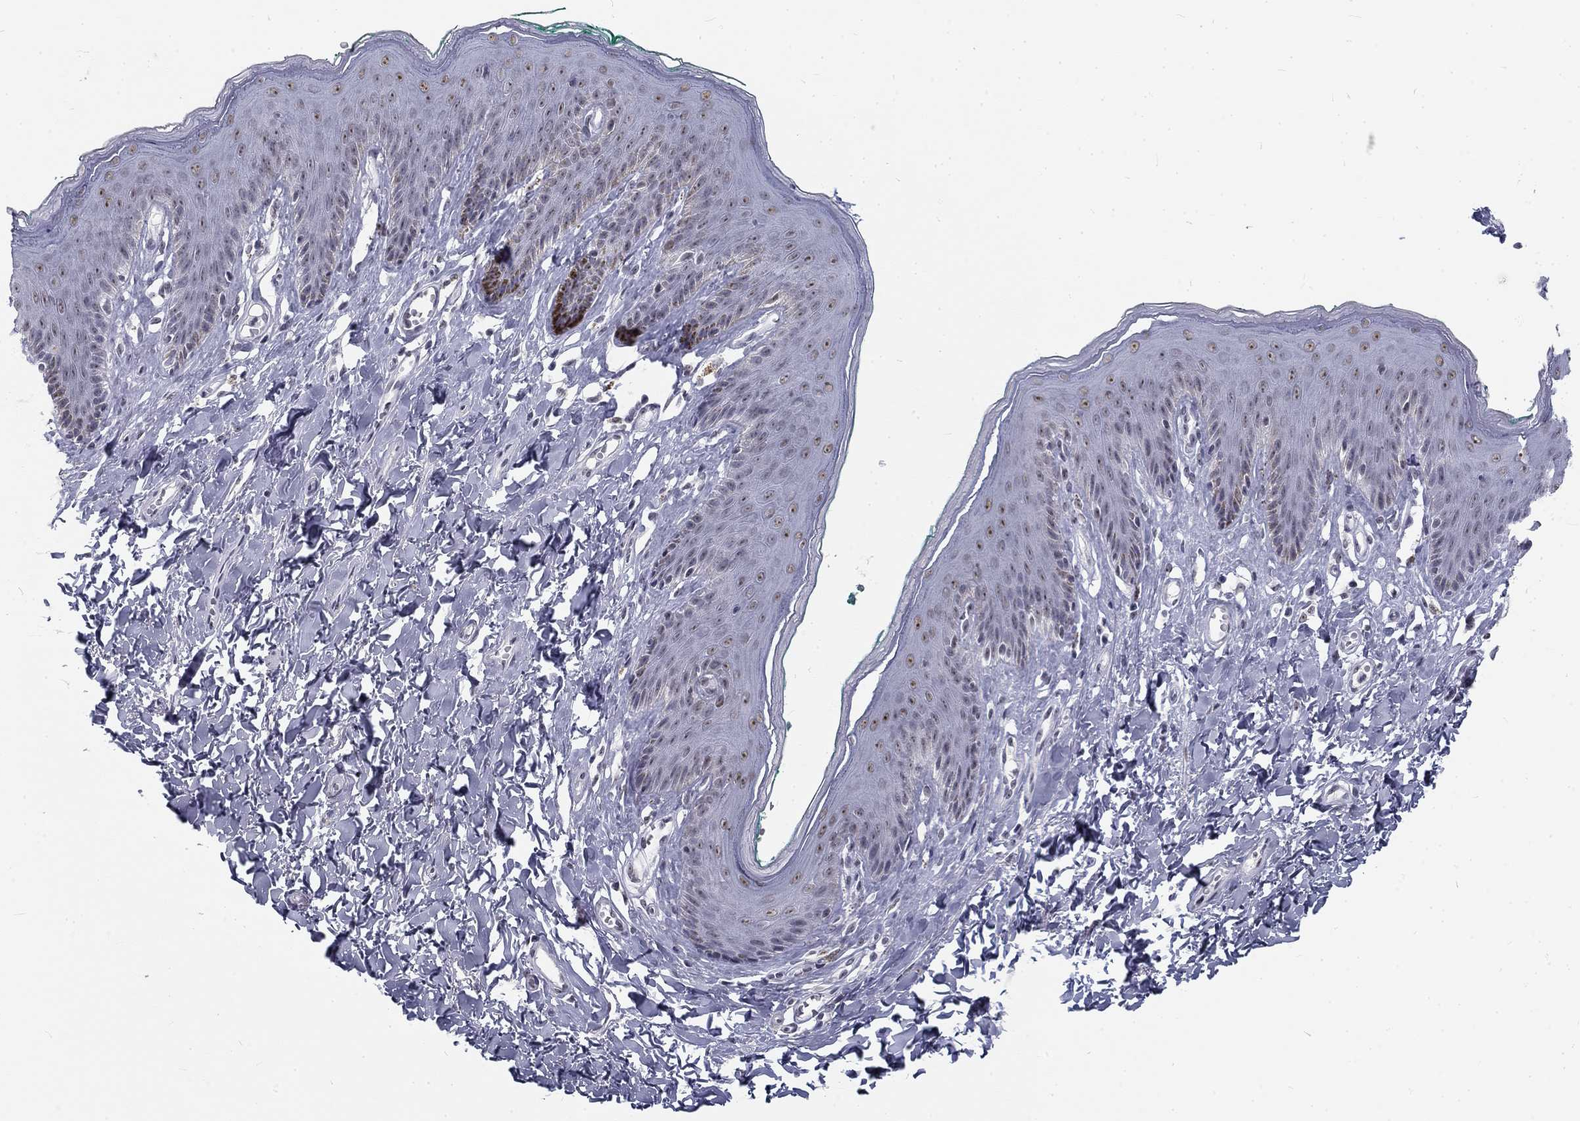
{"staining": {"intensity": "weak", "quantity": "25%-75%", "location": "nuclear"}, "tissue": "skin", "cell_type": "Epidermal cells", "image_type": "normal", "snomed": [{"axis": "morphology", "description": "Normal tissue, NOS"}, {"axis": "topography", "description": "Vulva"}], "caption": "A brown stain labels weak nuclear staining of a protein in epidermal cells of benign skin.", "gene": "SNORC", "patient": {"sex": "female", "age": 66}}